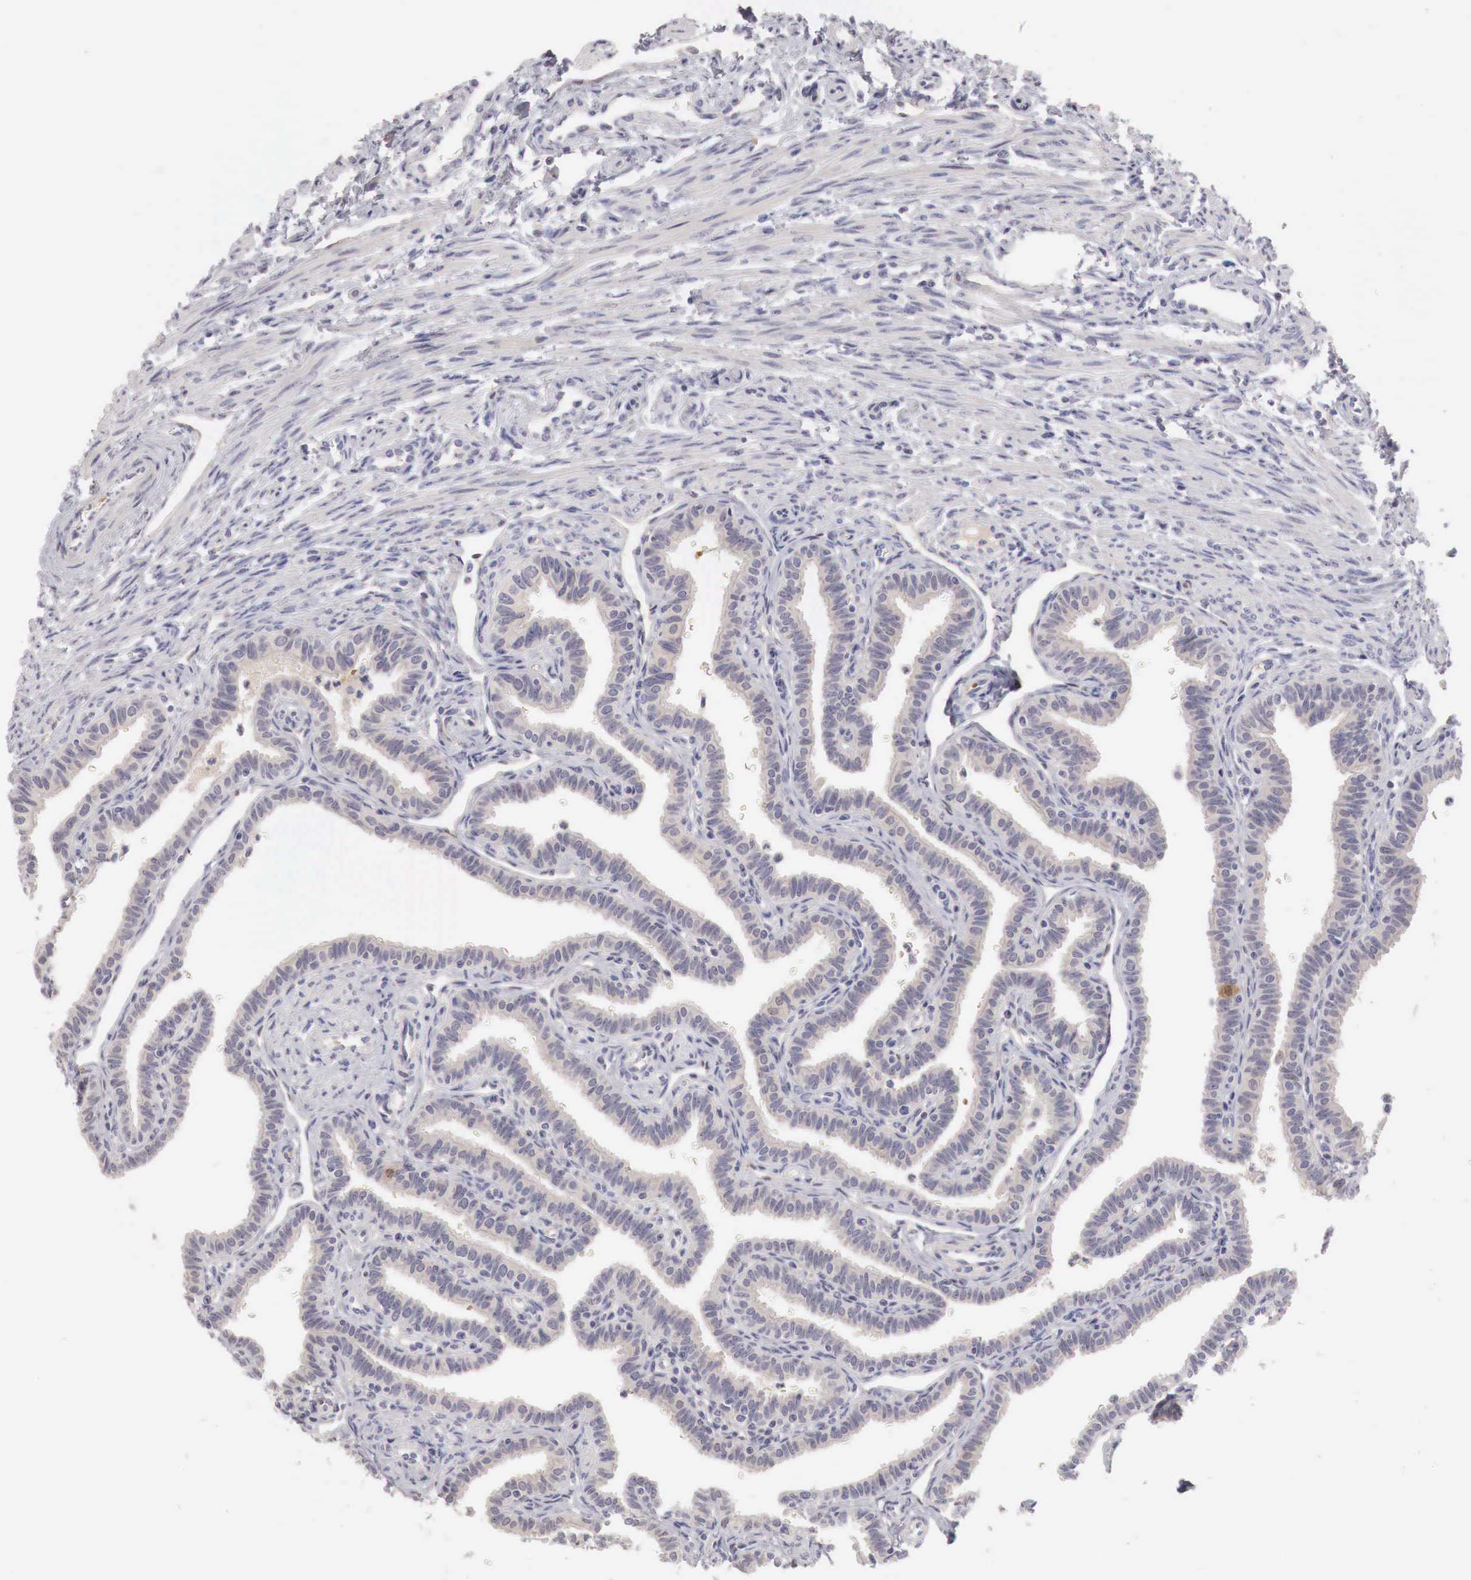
{"staining": {"intensity": "weak", "quantity": "25%-75%", "location": "cytoplasmic/membranous"}, "tissue": "fallopian tube", "cell_type": "Glandular cells", "image_type": "normal", "snomed": [{"axis": "morphology", "description": "Normal tissue, NOS"}, {"axis": "topography", "description": "Fallopian tube"}], "caption": "Immunohistochemical staining of normal human fallopian tube displays weak cytoplasmic/membranous protein staining in about 25%-75% of glandular cells.", "gene": "GATA1", "patient": {"sex": "female", "age": 32}}